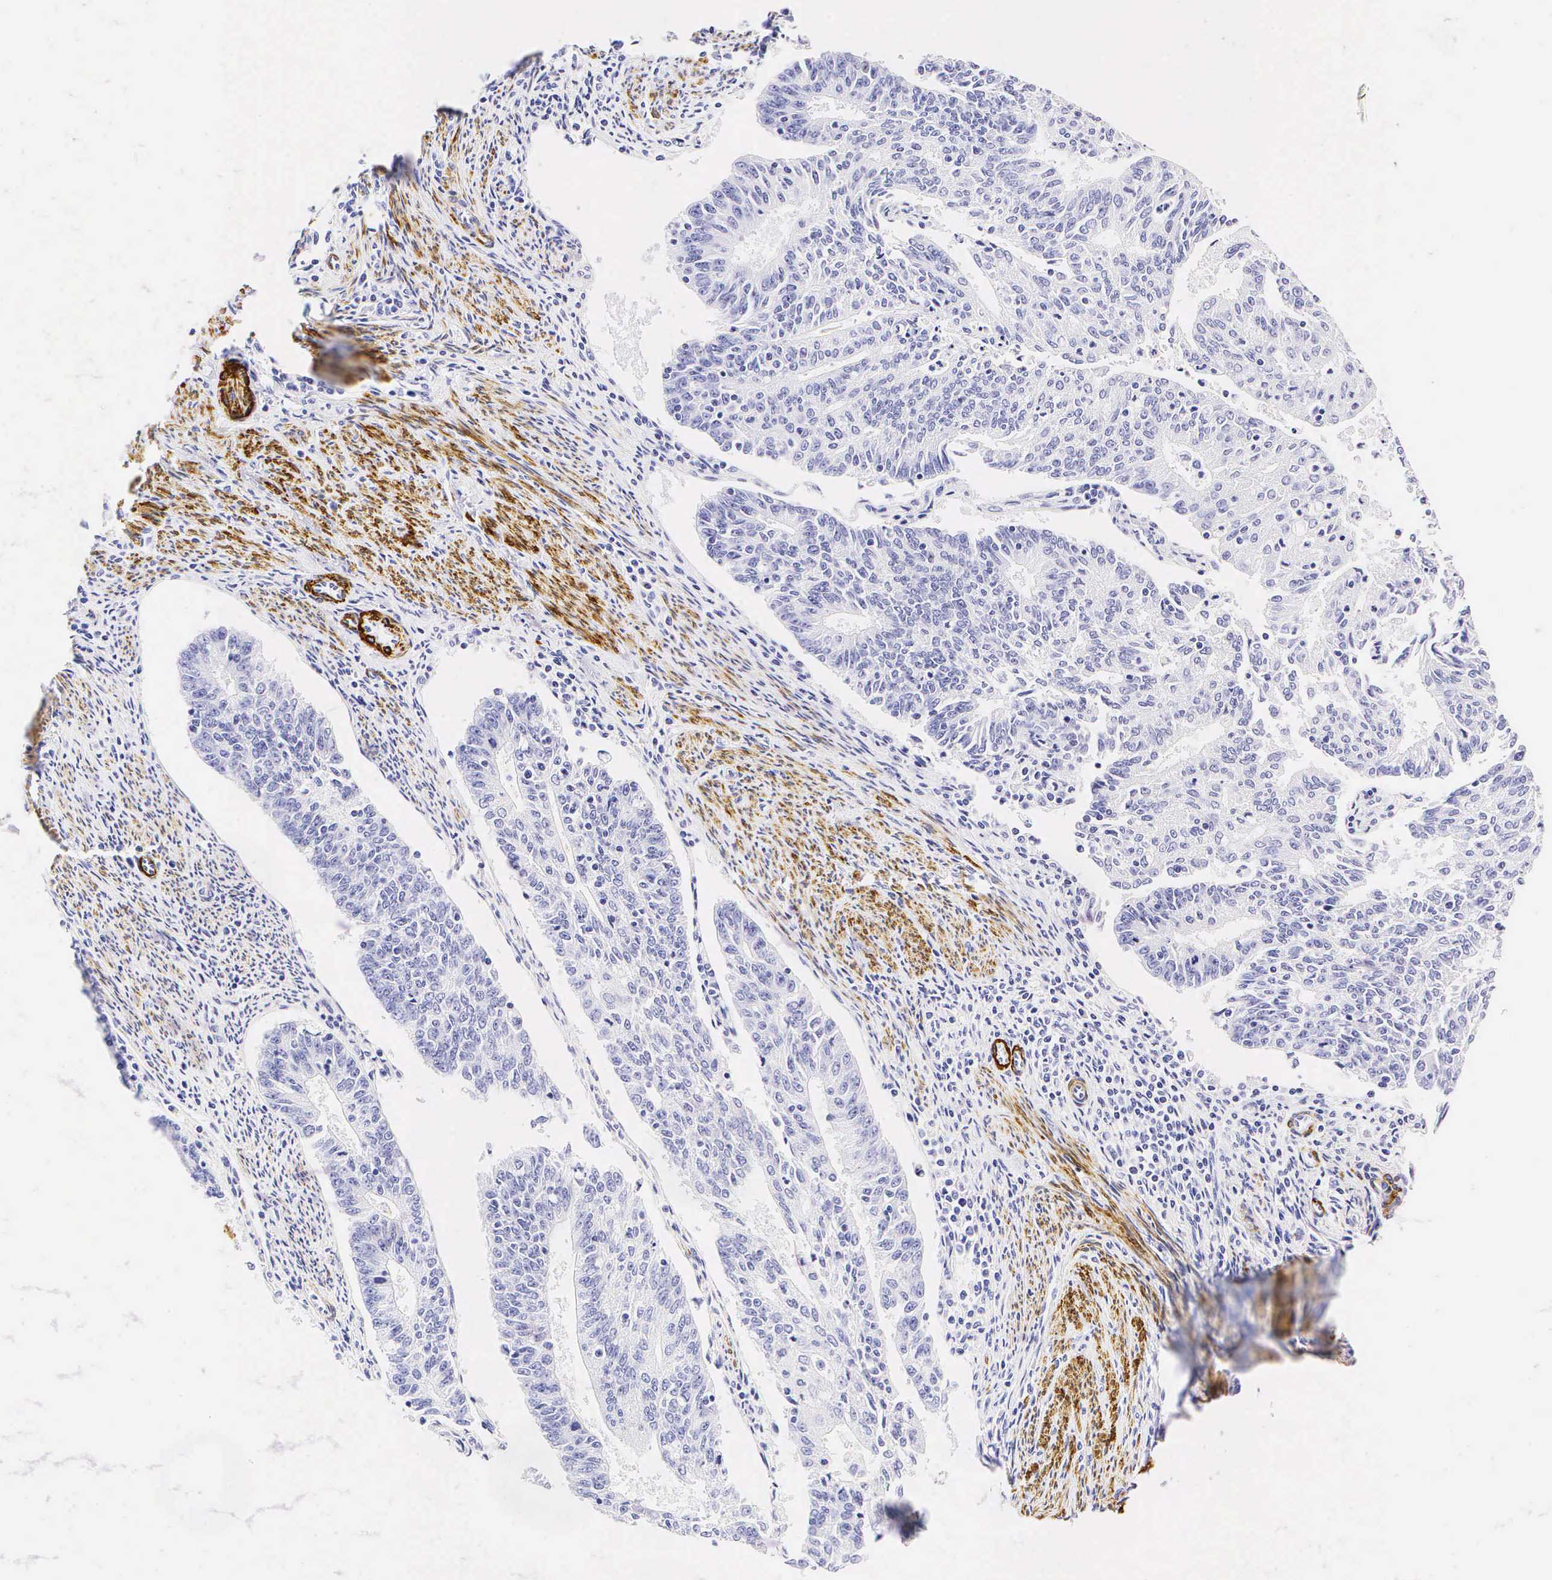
{"staining": {"intensity": "negative", "quantity": "none", "location": "none"}, "tissue": "endometrial cancer", "cell_type": "Tumor cells", "image_type": "cancer", "snomed": [{"axis": "morphology", "description": "Adenocarcinoma, NOS"}, {"axis": "topography", "description": "Endometrium"}], "caption": "Endometrial cancer (adenocarcinoma) stained for a protein using immunohistochemistry exhibits no positivity tumor cells.", "gene": "CALD1", "patient": {"sex": "female", "age": 56}}